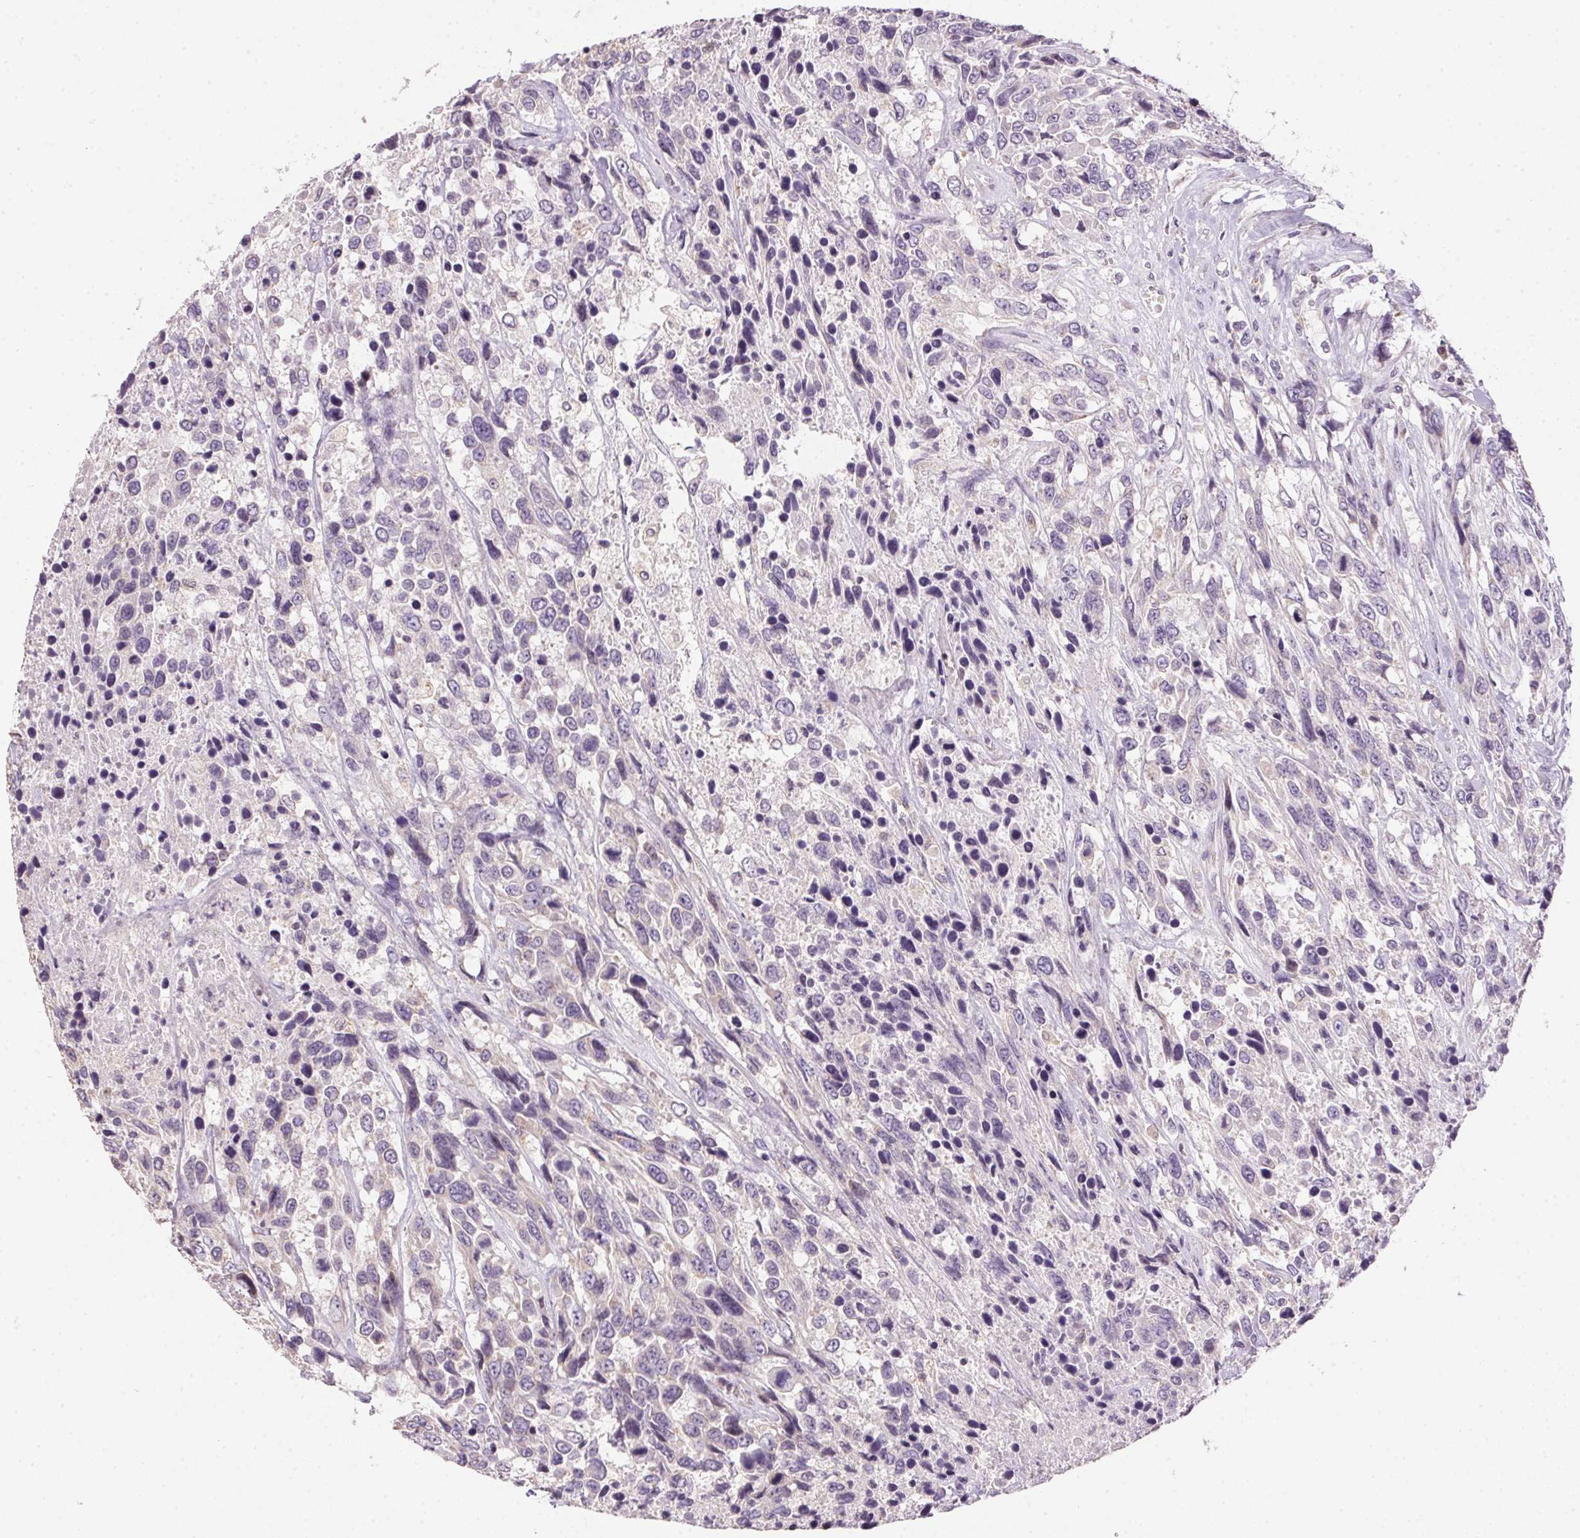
{"staining": {"intensity": "negative", "quantity": "none", "location": "none"}, "tissue": "urothelial cancer", "cell_type": "Tumor cells", "image_type": "cancer", "snomed": [{"axis": "morphology", "description": "Urothelial carcinoma, High grade"}, {"axis": "topography", "description": "Urinary bladder"}], "caption": "The photomicrograph displays no significant staining in tumor cells of urothelial carcinoma (high-grade).", "gene": "SPACA9", "patient": {"sex": "female", "age": 70}}